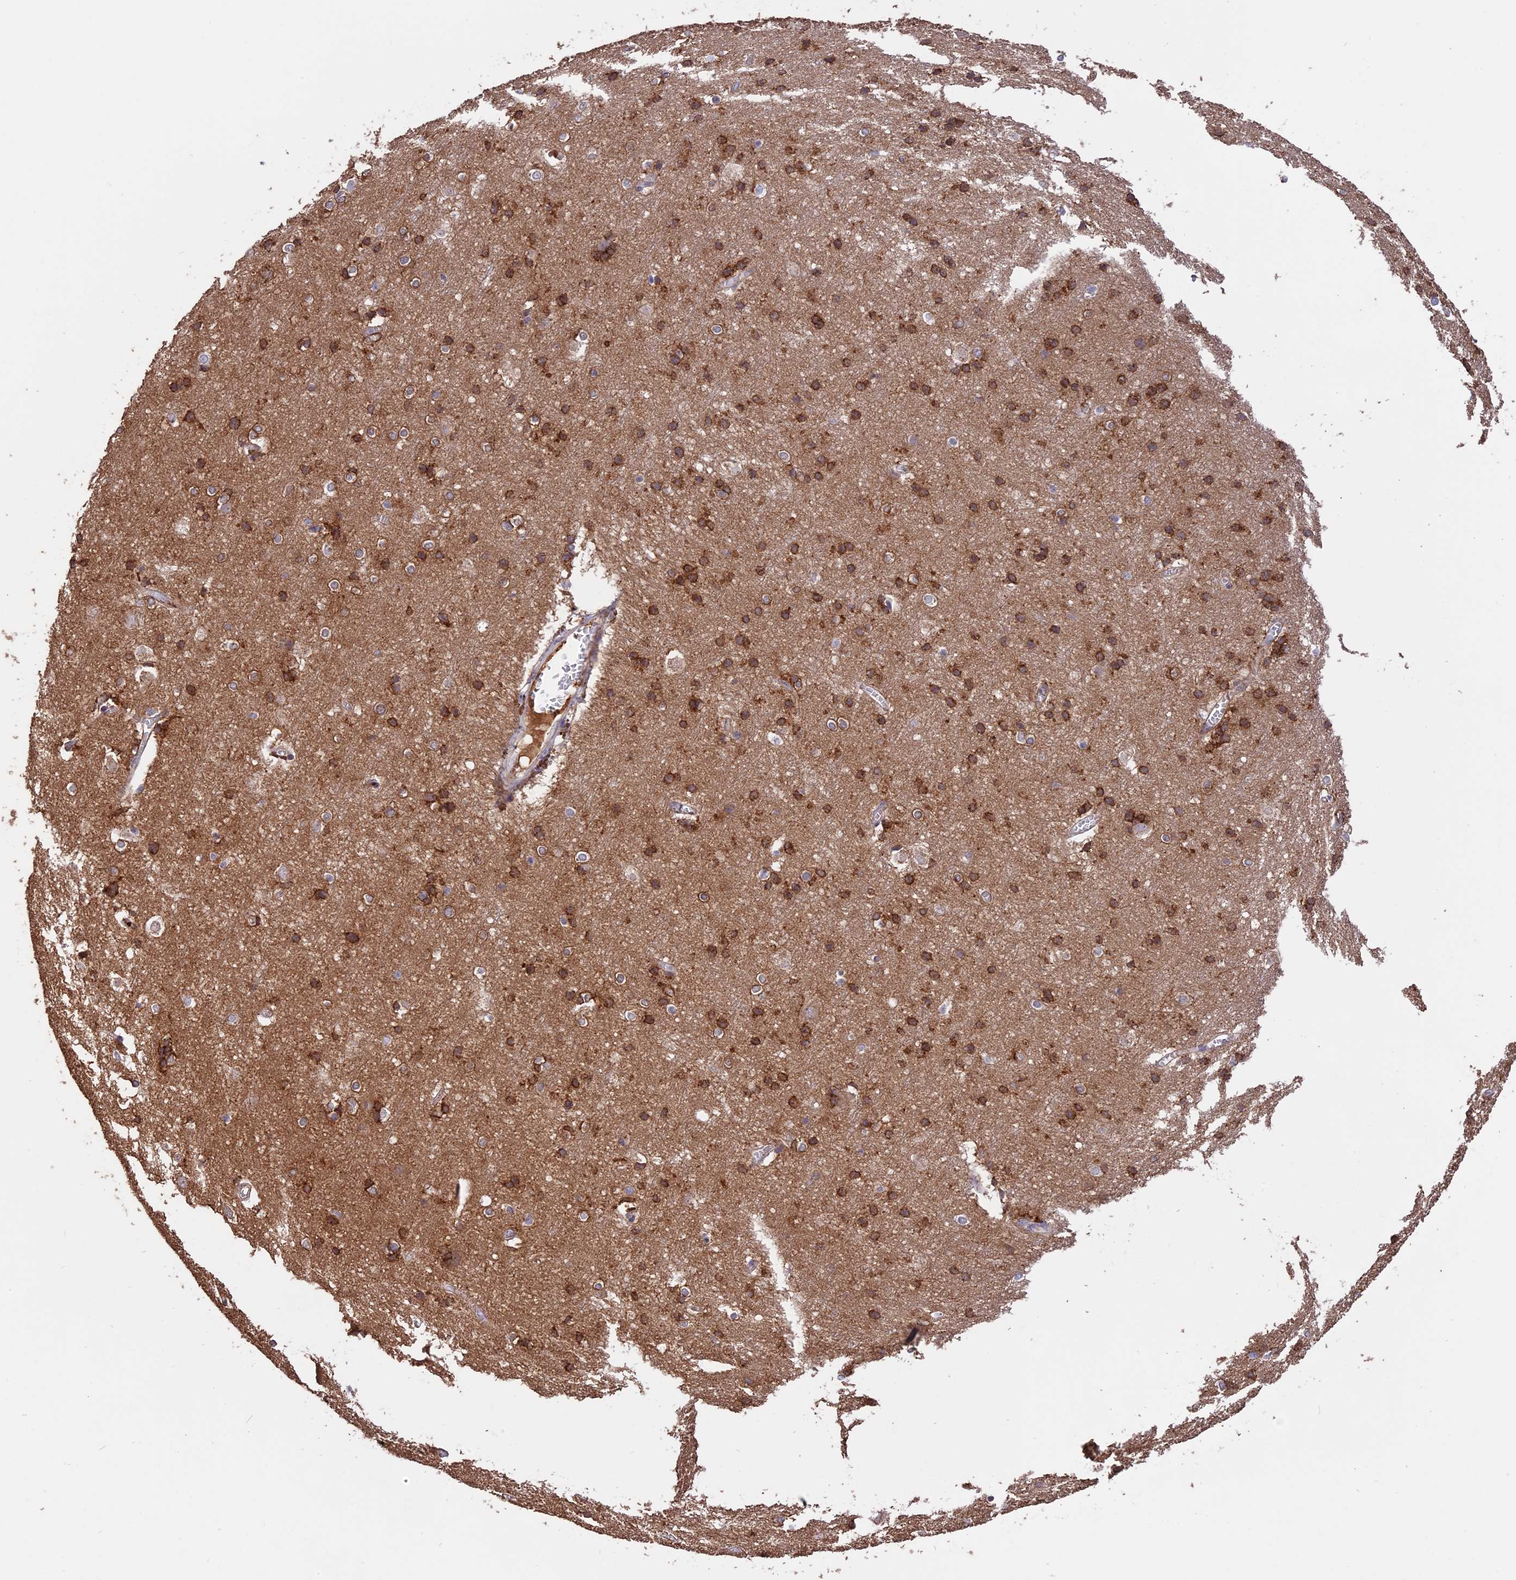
{"staining": {"intensity": "moderate", "quantity": ">75%", "location": "cytoplasmic/membranous"}, "tissue": "cerebral cortex", "cell_type": "Endothelial cells", "image_type": "normal", "snomed": [{"axis": "morphology", "description": "Normal tissue, NOS"}, {"axis": "topography", "description": "Cerebral cortex"}], "caption": "An immunohistochemistry image of normal tissue is shown. Protein staining in brown highlights moderate cytoplasmic/membranous positivity in cerebral cortex within endothelial cells. The staining is performed using DAB brown chromogen to label protein expression. The nuclei are counter-stained blue using hematoxylin.", "gene": "RASAL1", "patient": {"sex": "male", "age": 54}}